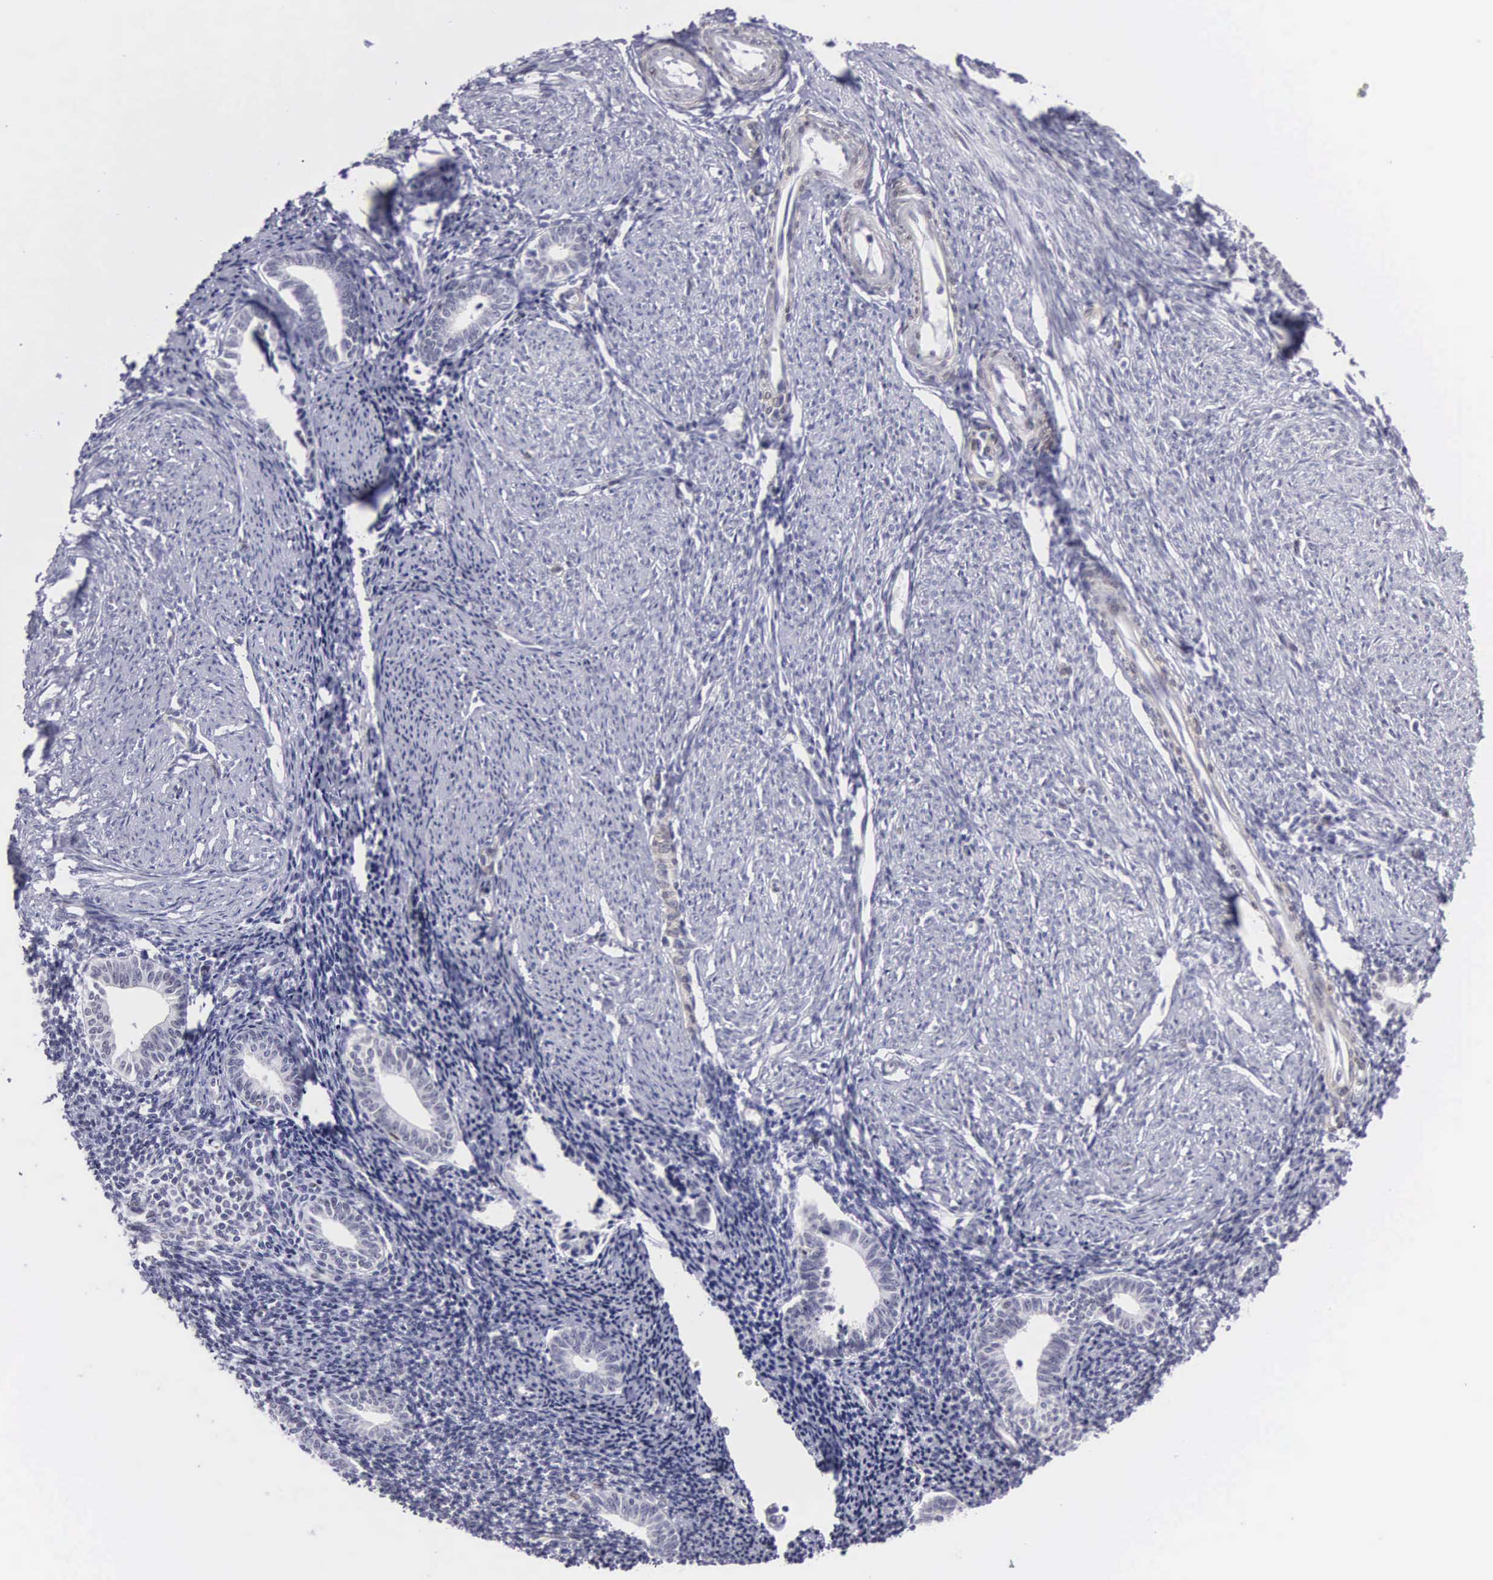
{"staining": {"intensity": "negative", "quantity": "none", "location": "none"}, "tissue": "endometrium", "cell_type": "Cells in endometrial stroma", "image_type": "normal", "snomed": [{"axis": "morphology", "description": "Normal tissue, NOS"}, {"axis": "topography", "description": "Endometrium"}], "caption": "Protein analysis of unremarkable endometrium demonstrates no significant positivity in cells in endometrial stroma.", "gene": "ETV6", "patient": {"sex": "female", "age": 52}}